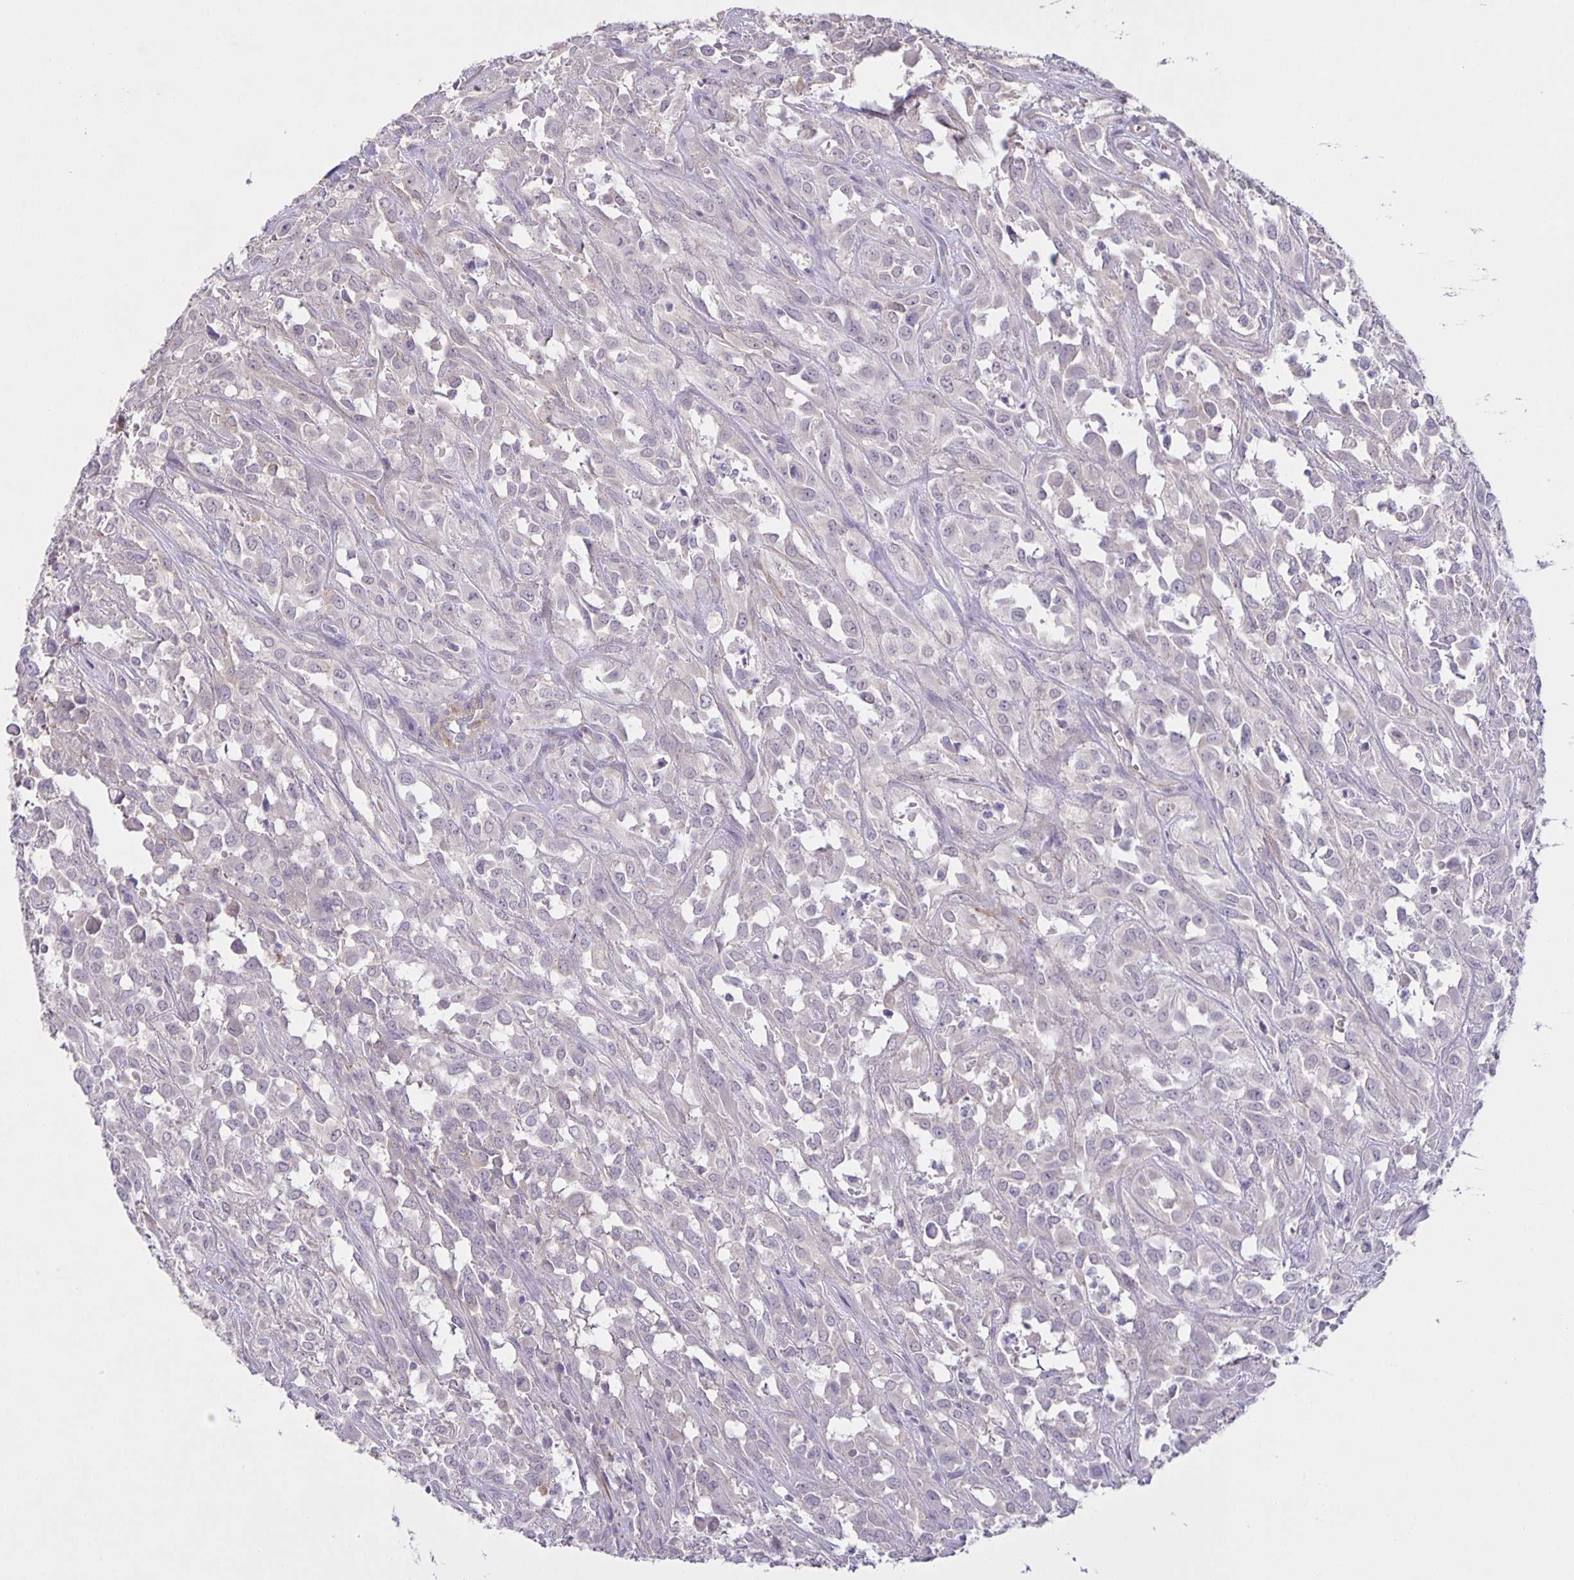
{"staining": {"intensity": "negative", "quantity": "none", "location": "none"}, "tissue": "urothelial cancer", "cell_type": "Tumor cells", "image_type": "cancer", "snomed": [{"axis": "morphology", "description": "Urothelial carcinoma, High grade"}, {"axis": "topography", "description": "Urinary bladder"}], "caption": "A high-resolution micrograph shows immunohistochemistry (IHC) staining of high-grade urothelial carcinoma, which exhibits no significant expression in tumor cells.", "gene": "SRCIN1", "patient": {"sex": "male", "age": 67}}